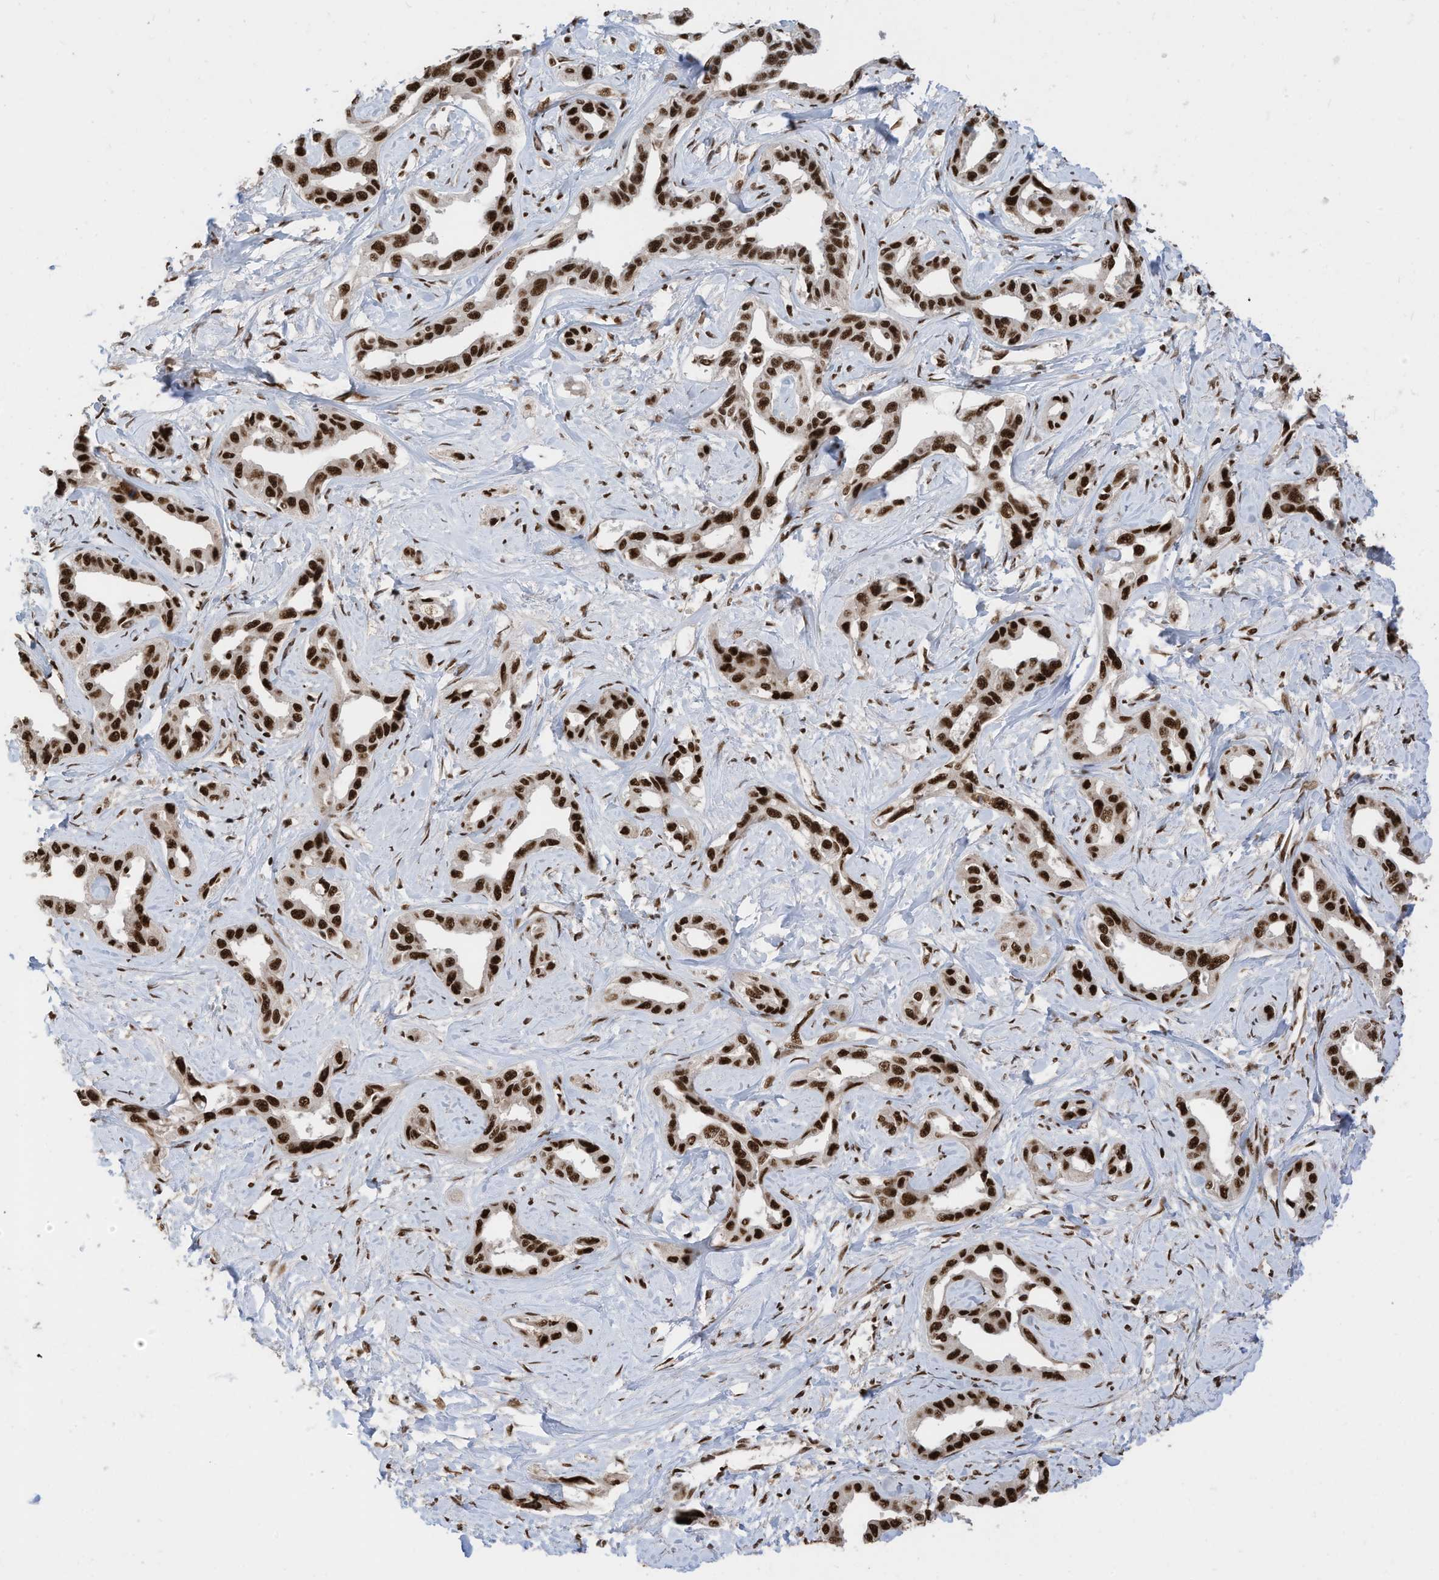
{"staining": {"intensity": "strong", "quantity": ">75%", "location": "nuclear"}, "tissue": "liver cancer", "cell_type": "Tumor cells", "image_type": "cancer", "snomed": [{"axis": "morphology", "description": "Cholangiocarcinoma"}, {"axis": "topography", "description": "Liver"}], "caption": "Strong nuclear positivity is present in approximately >75% of tumor cells in liver cancer. (DAB (3,3'-diaminobenzidine) IHC, brown staining for protein, blue staining for nuclei).", "gene": "SF3A3", "patient": {"sex": "male", "age": 59}}